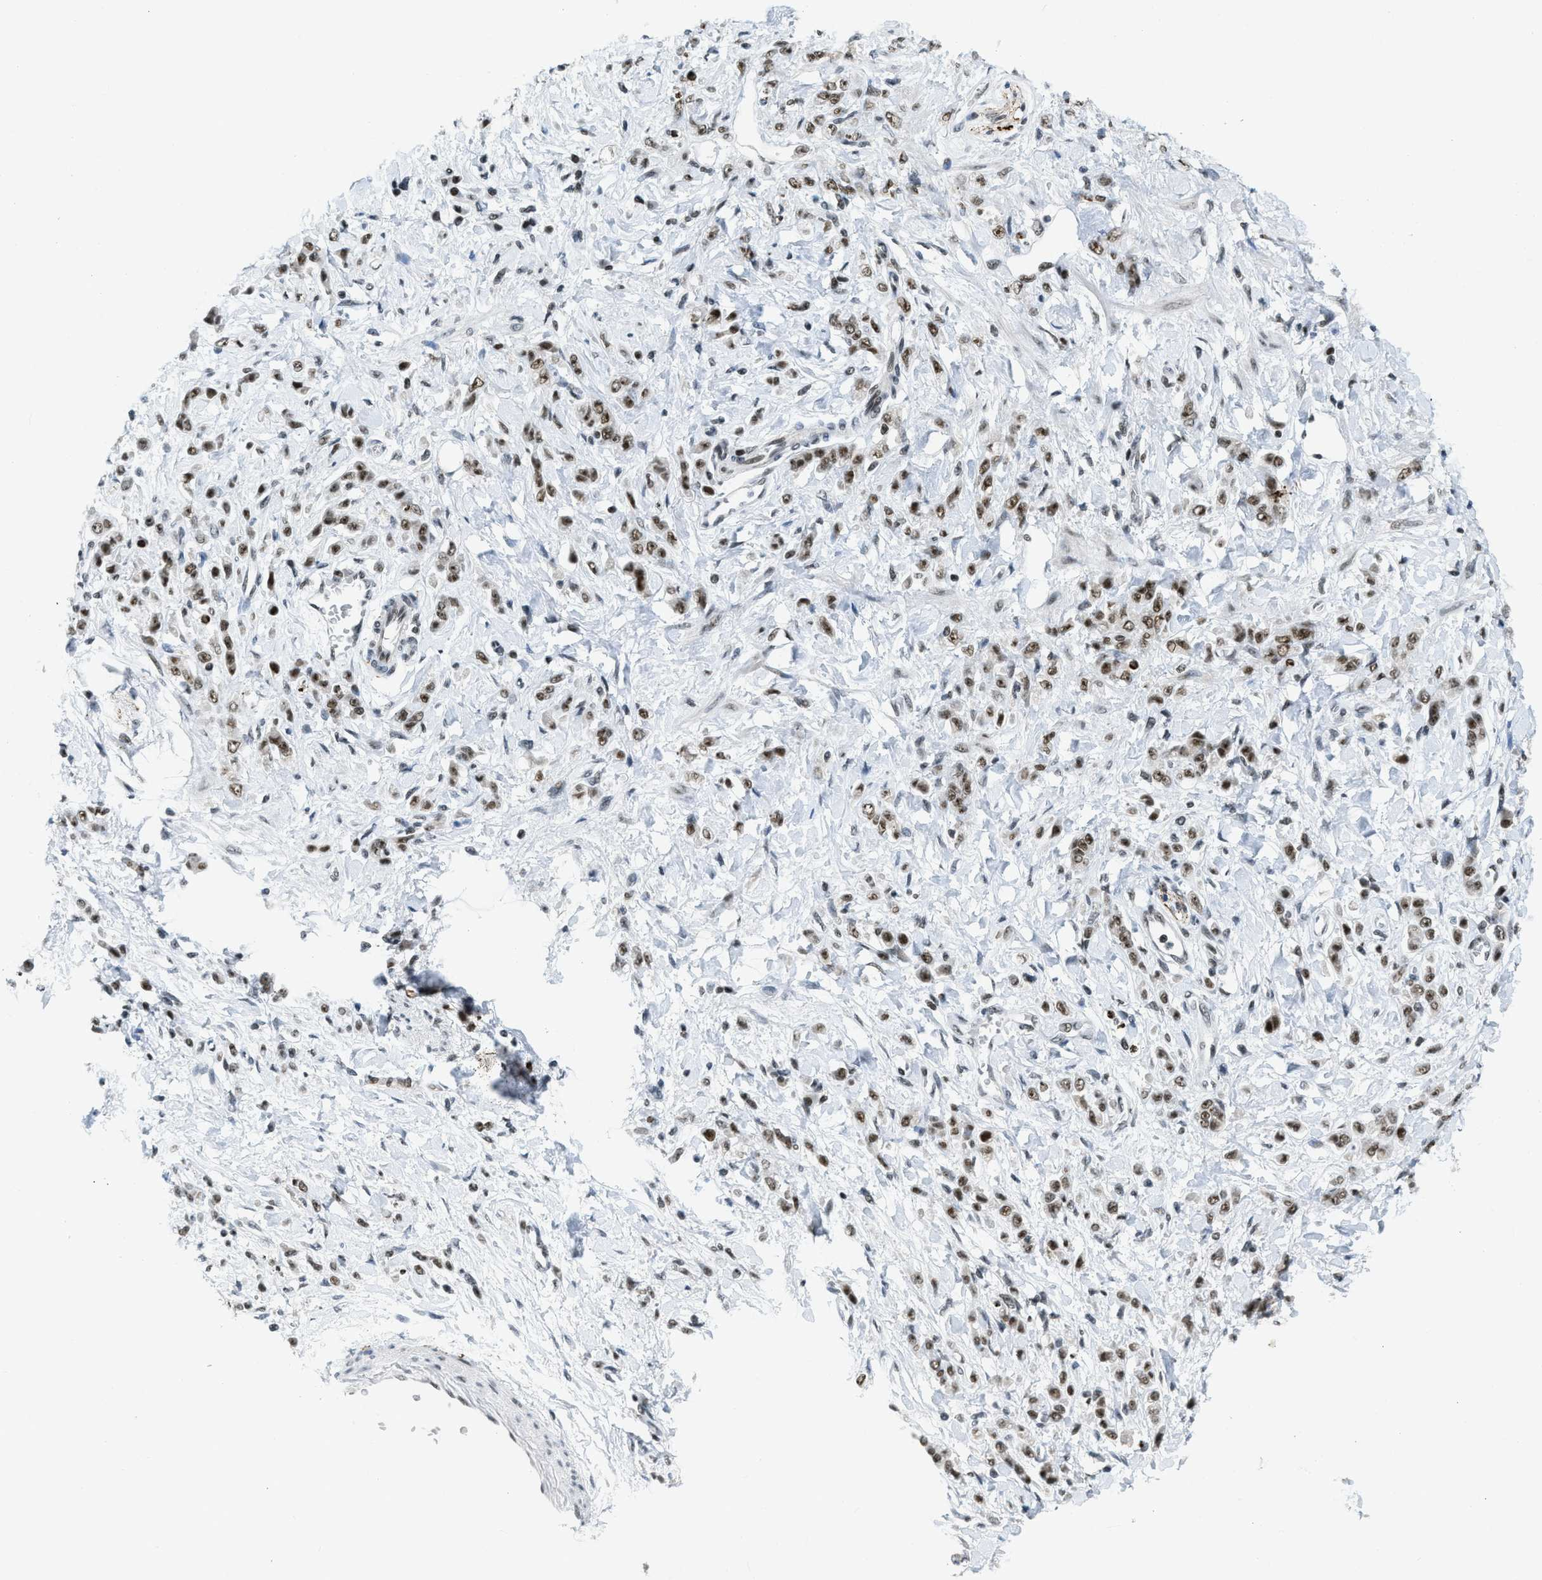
{"staining": {"intensity": "moderate", "quantity": ">75%", "location": "nuclear"}, "tissue": "stomach cancer", "cell_type": "Tumor cells", "image_type": "cancer", "snomed": [{"axis": "morphology", "description": "Normal tissue, NOS"}, {"axis": "morphology", "description": "Adenocarcinoma, NOS"}, {"axis": "topography", "description": "Stomach"}], "caption": "Immunohistochemical staining of human stomach adenocarcinoma exhibits moderate nuclear protein staining in approximately >75% of tumor cells.", "gene": "URB1", "patient": {"sex": "male", "age": 82}}